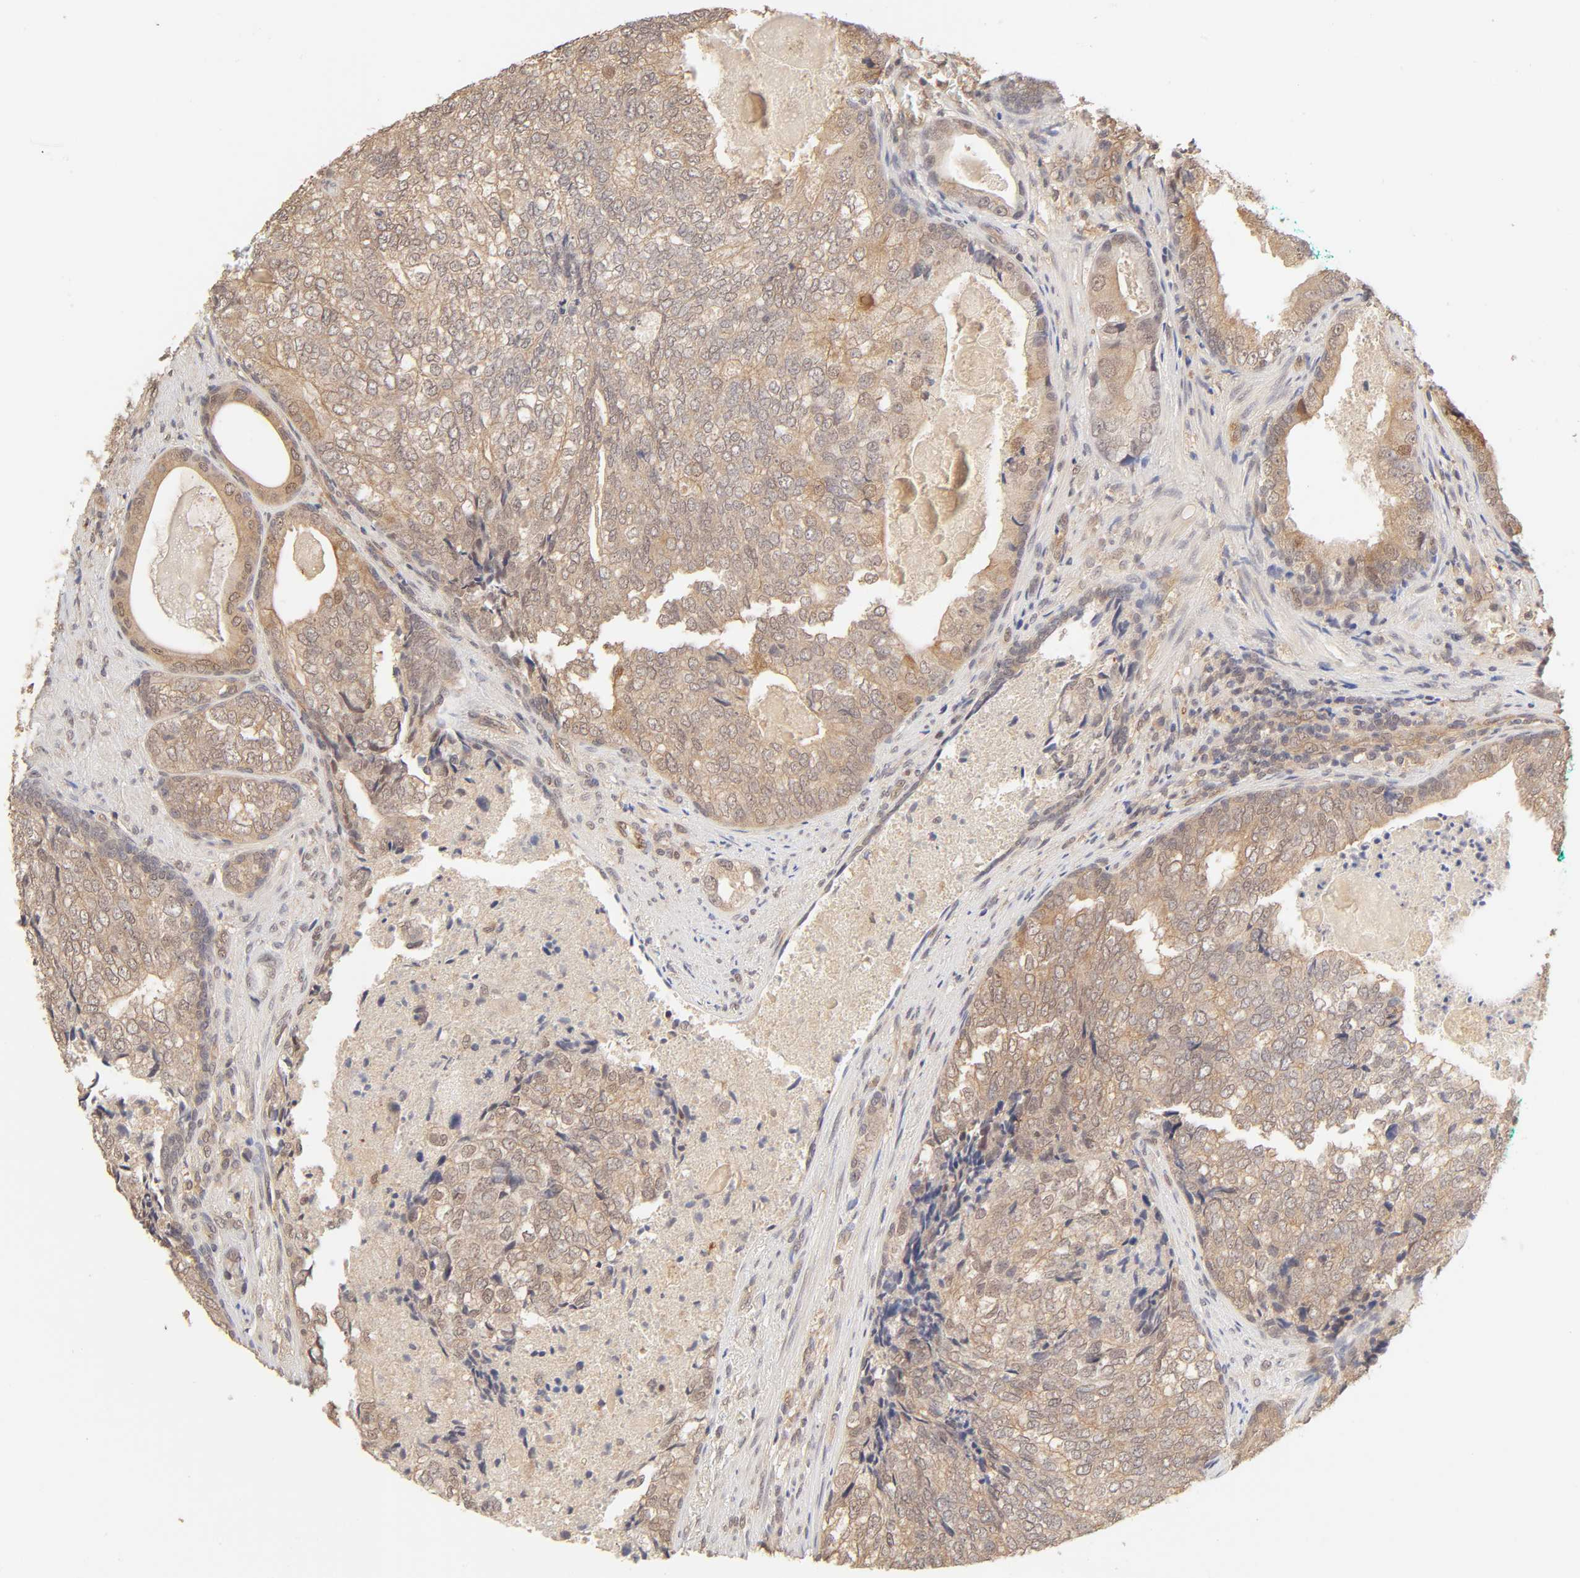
{"staining": {"intensity": "moderate", "quantity": ">75%", "location": "cytoplasmic/membranous"}, "tissue": "prostate cancer", "cell_type": "Tumor cells", "image_type": "cancer", "snomed": [{"axis": "morphology", "description": "Adenocarcinoma, High grade"}, {"axis": "topography", "description": "Prostate"}], "caption": "Prostate cancer stained for a protein (brown) reveals moderate cytoplasmic/membranous positive positivity in approximately >75% of tumor cells.", "gene": "MAPK1", "patient": {"sex": "male", "age": 66}}